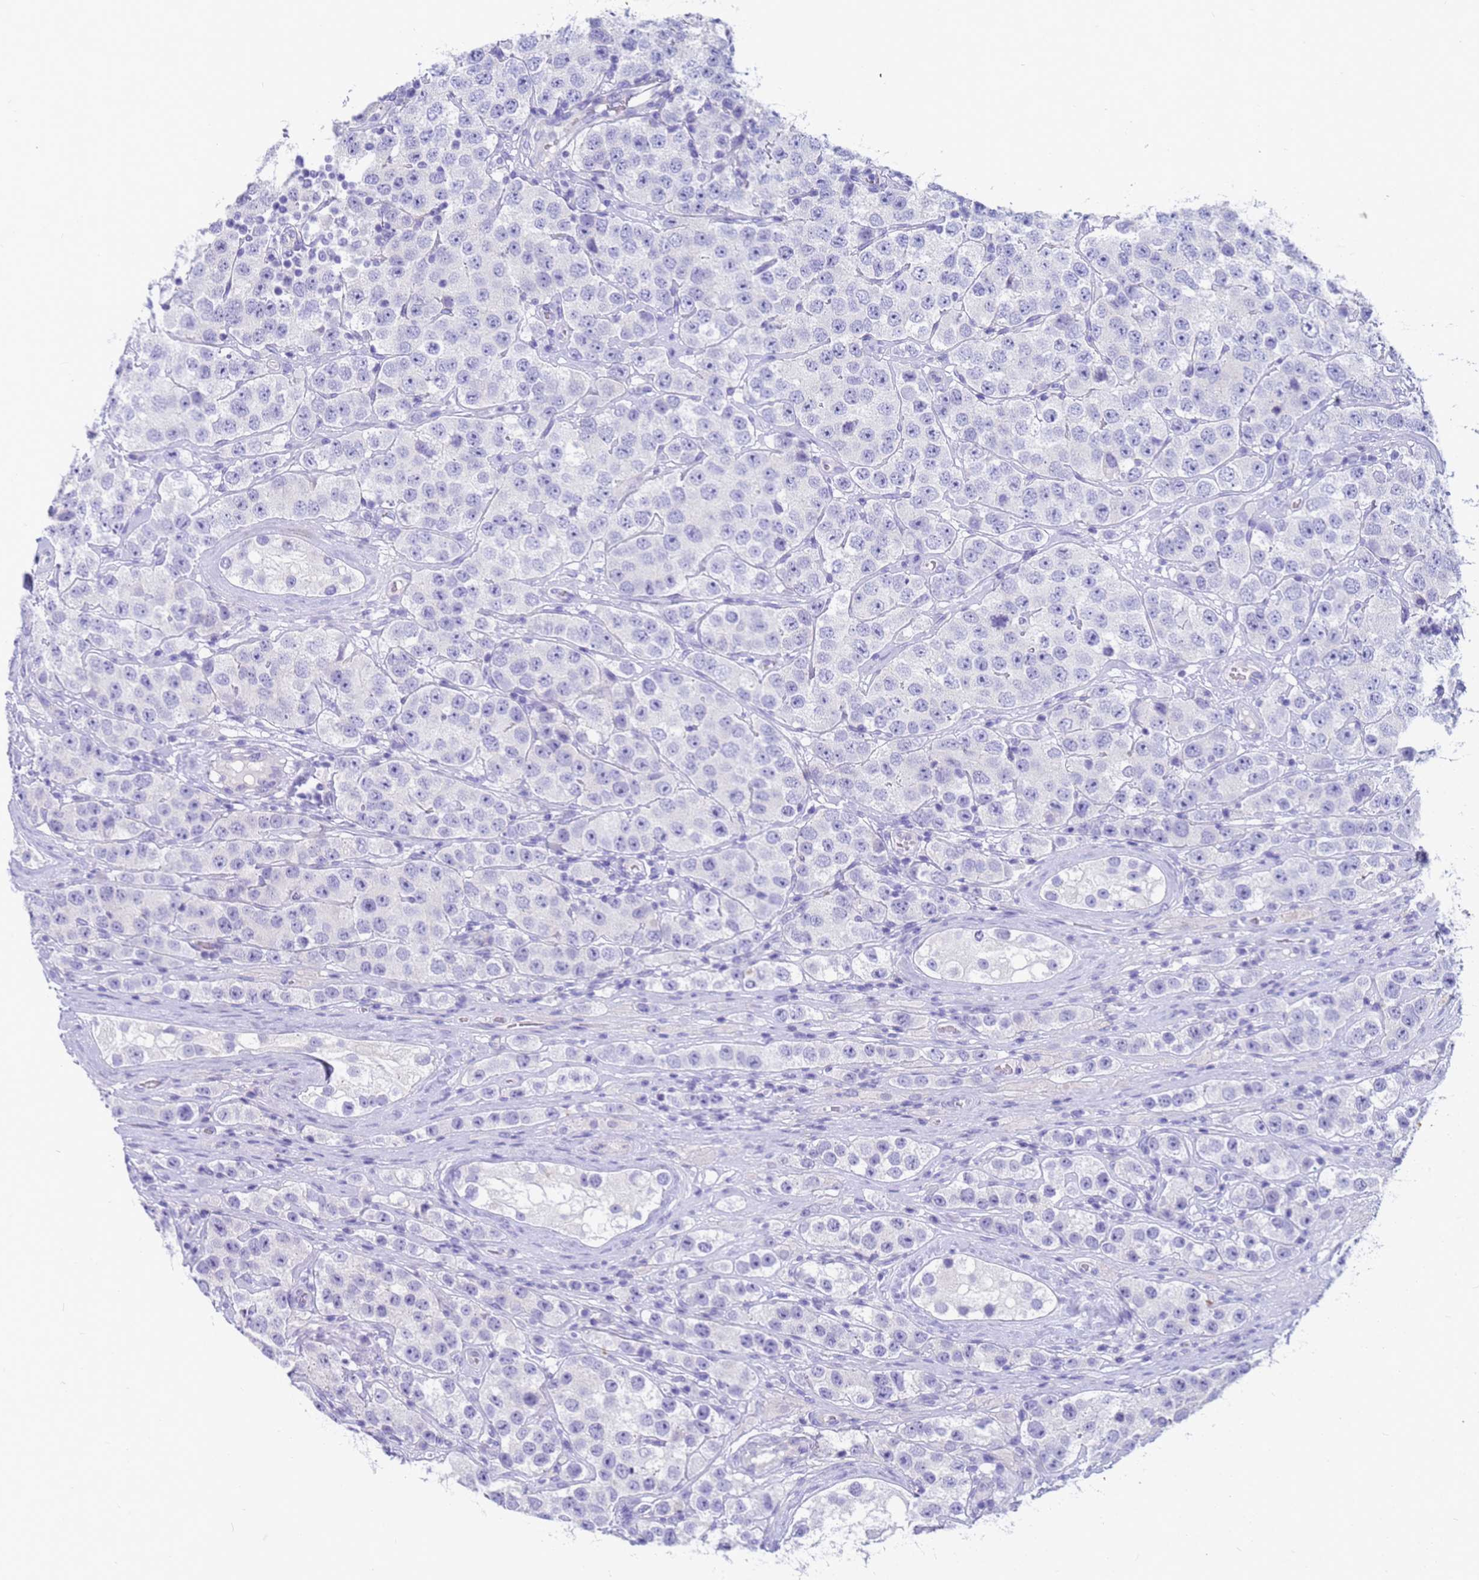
{"staining": {"intensity": "negative", "quantity": "none", "location": "none"}, "tissue": "testis cancer", "cell_type": "Tumor cells", "image_type": "cancer", "snomed": [{"axis": "morphology", "description": "Seminoma, NOS"}, {"axis": "topography", "description": "Testis"}], "caption": "Tumor cells are negative for brown protein staining in testis cancer.", "gene": "RNASE2", "patient": {"sex": "male", "age": 28}}